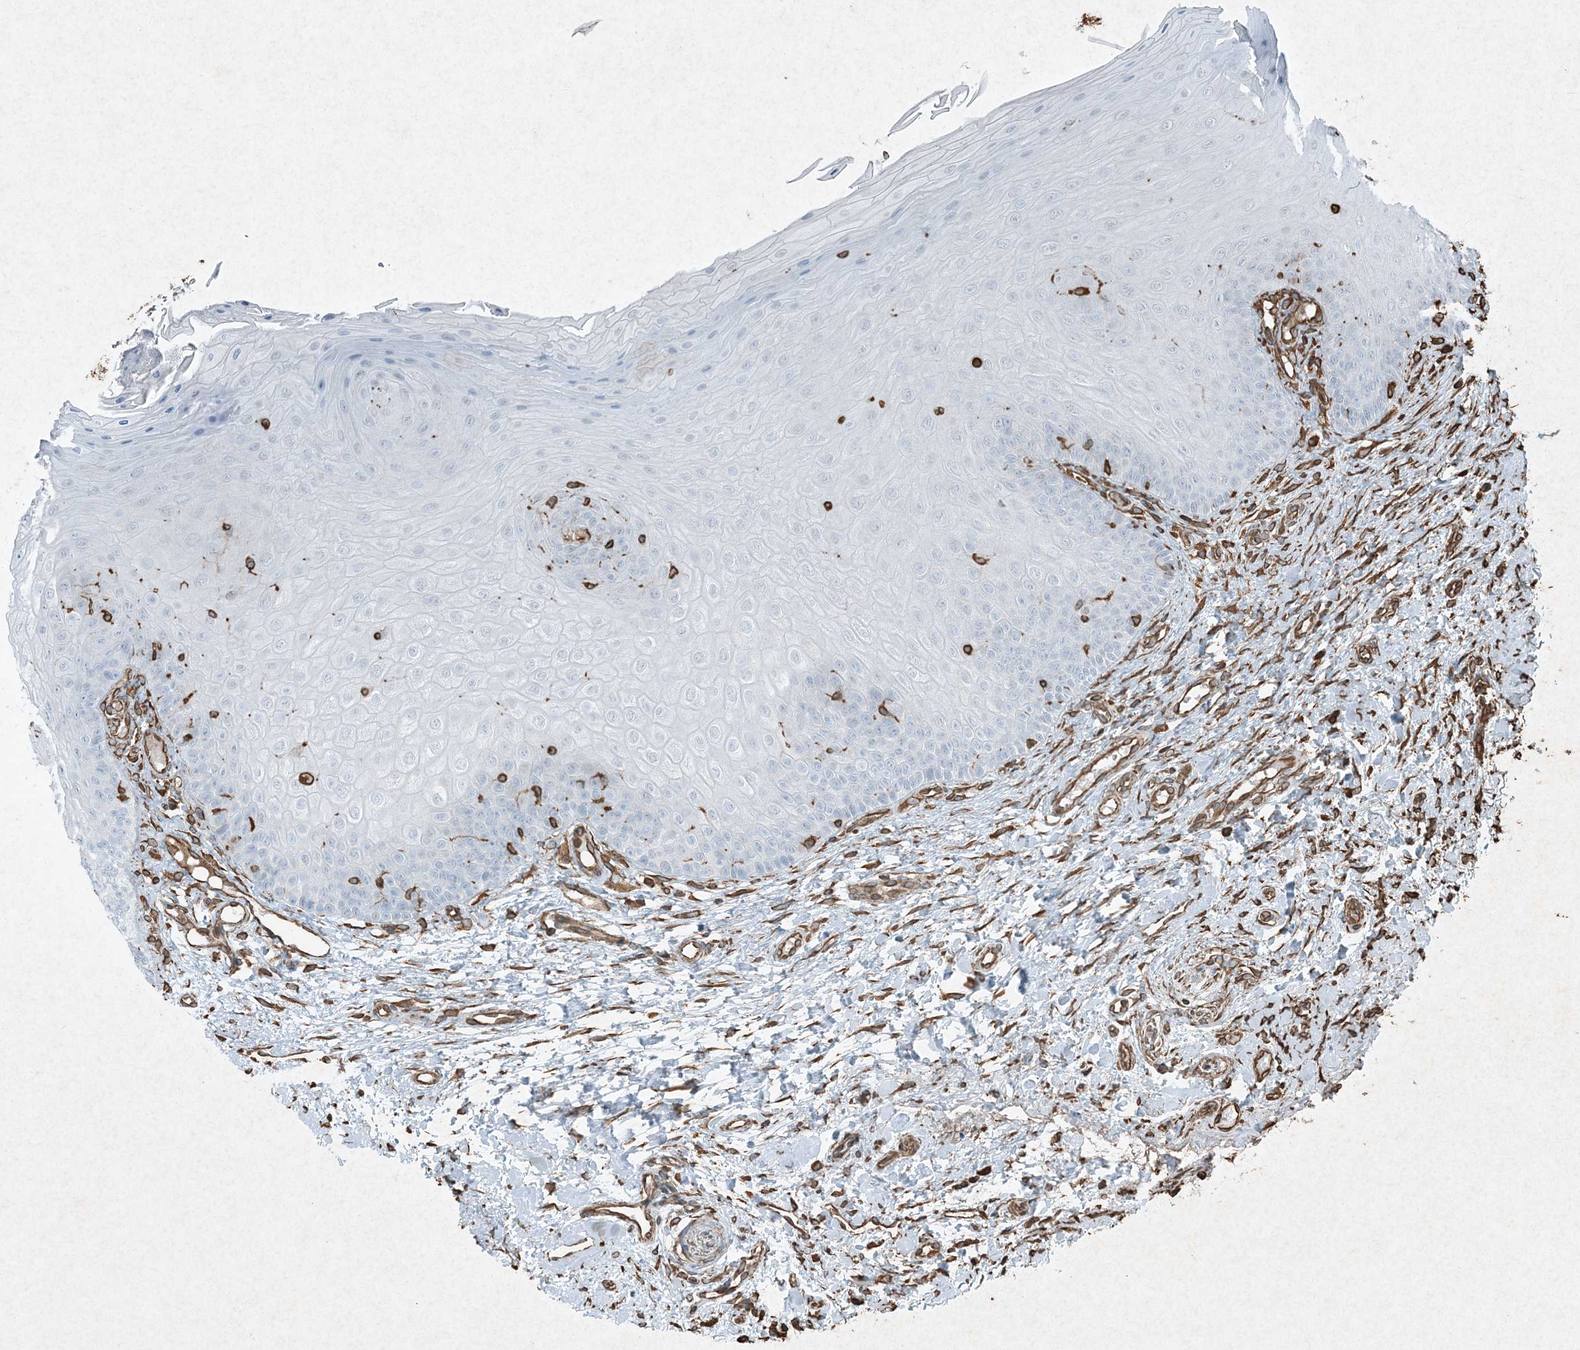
{"staining": {"intensity": "negative", "quantity": "none", "location": "none"}, "tissue": "oral mucosa", "cell_type": "Squamous epithelial cells", "image_type": "normal", "snomed": [{"axis": "morphology", "description": "Normal tissue, NOS"}, {"axis": "topography", "description": "Oral tissue"}], "caption": "Immunohistochemical staining of benign oral mucosa displays no significant staining in squamous epithelial cells.", "gene": "RYK", "patient": {"sex": "female", "age": 68}}